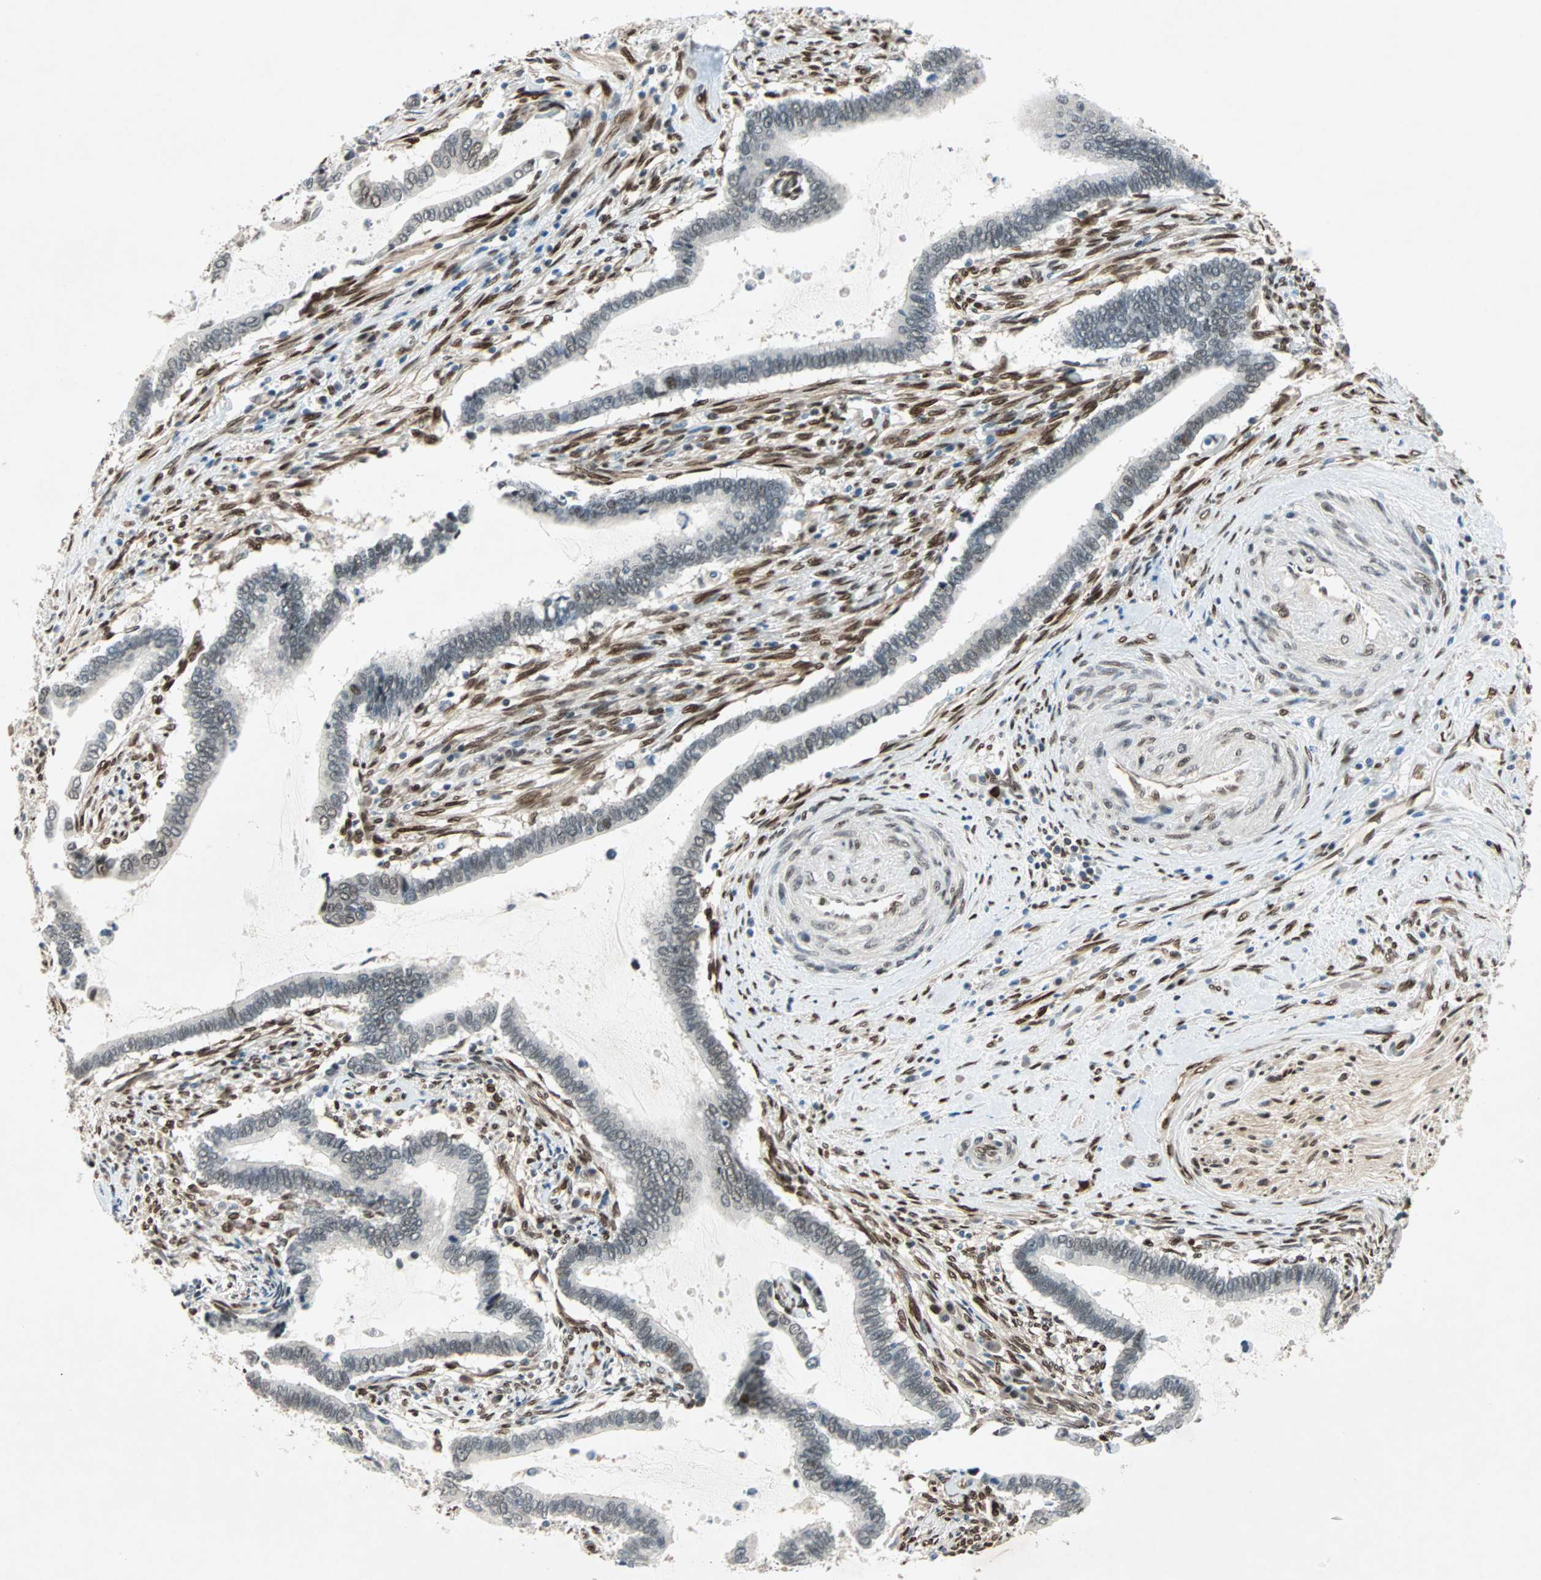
{"staining": {"intensity": "weak", "quantity": "<25%", "location": "nuclear"}, "tissue": "cervical cancer", "cell_type": "Tumor cells", "image_type": "cancer", "snomed": [{"axis": "morphology", "description": "Adenocarcinoma, NOS"}, {"axis": "topography", "description": "Cervix"}], "caption": "Cervical cancer stained for a protein using IHC displays no staining tumor cells.", "gene": "WWTR1", "patient": {"sex": "female", "age": 44}}